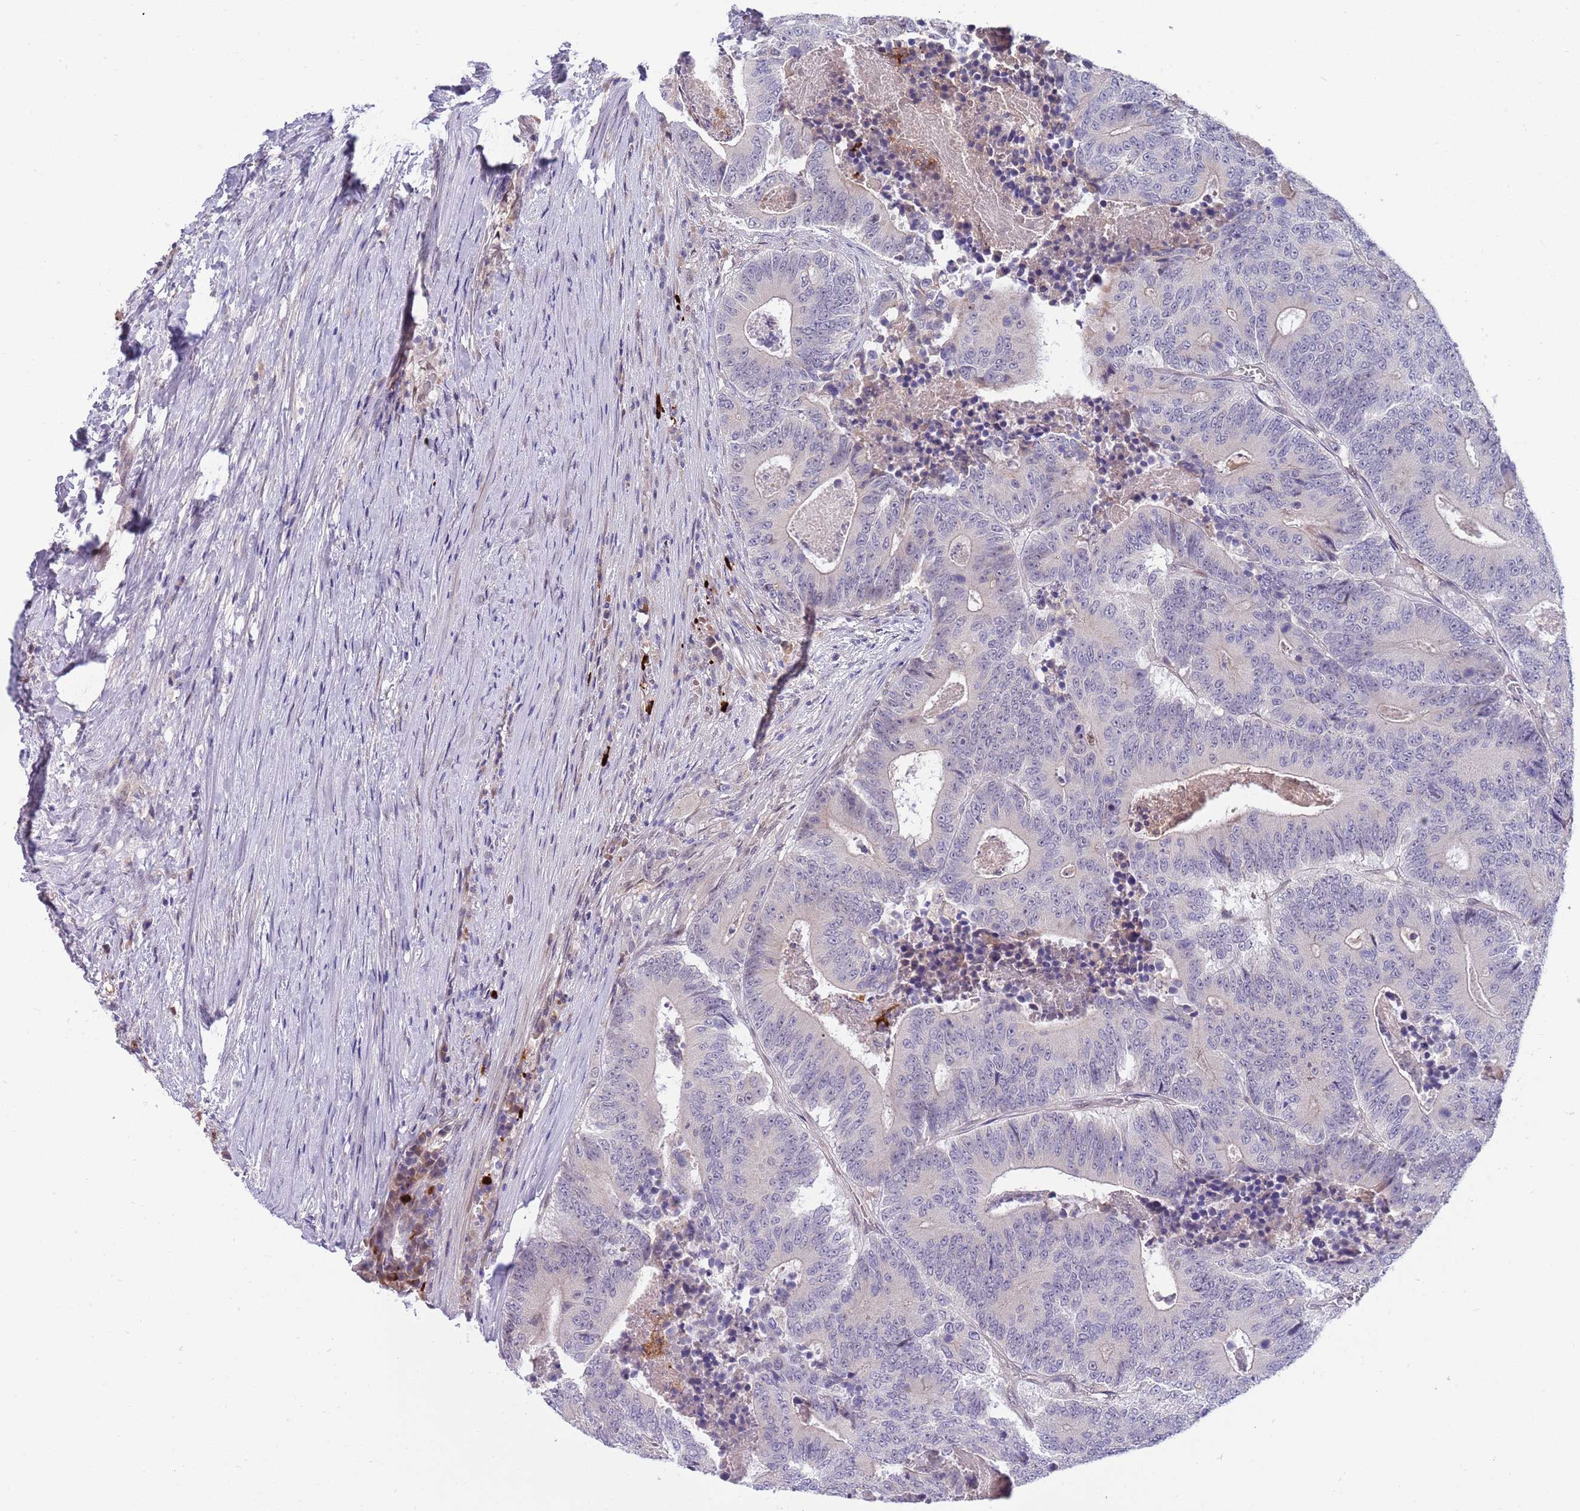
{"staining": {"intensity": "negative", "quantity": "none", "location": "none"}, "tissue": "colorectal cancer", "cell_type": "Tumor cells", "image_type": "cancer", "snomed": [{"axis": "morphology", "description": "Adenocarcinoma, NOS"}, {"axis": "topography", "description": "Colon"}], "caption": "Adenocarcinoma (colorectal) stained for a protein using IHC demonstrates no expression tumor cells.", "gene": "NLRP6", "patient": {"sex": "male", "age": 83}}